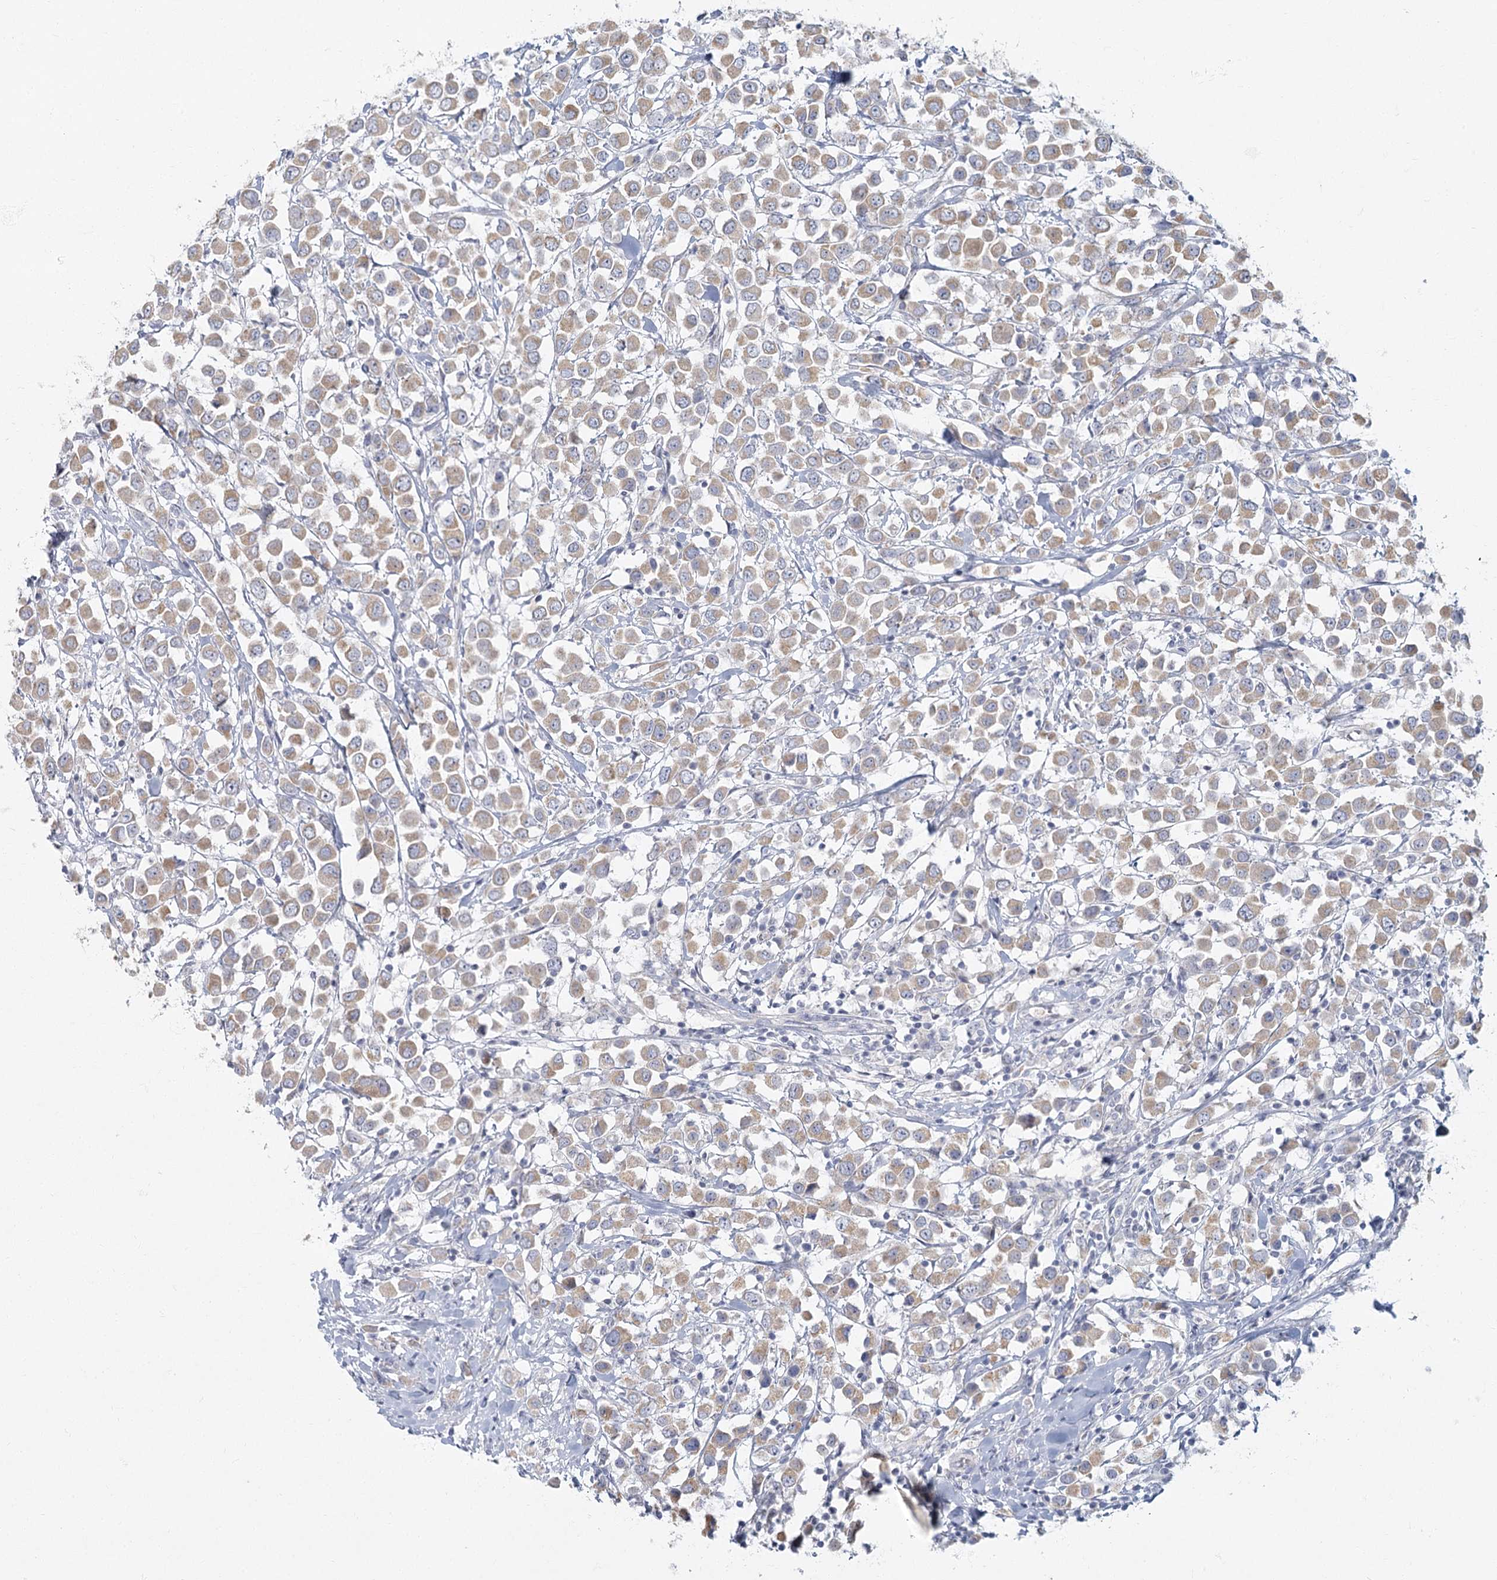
{"staining": {"intensity": "weak", "quantity": ">75%", "location": "cytoplasmic/membranous"}, "tissue": "breast cancer", "cell_type": "Tumor cells", "image_type": "cancer", "snomed": [{"axis": "morphology", "description": "Duct carcinoma"}, {"axis": "topography", "description": "Breast"}], "caption": "DAB (3,3'-diaminobenzidine) immunohistochemical staining of breast infiltrating ductal carcinoma demonstrates weak cytoplasmic/membranous protein expression in about >75% of tumor cells.", "gene": "FAM110C", "patient": {"sex": "female", "age": 61}}